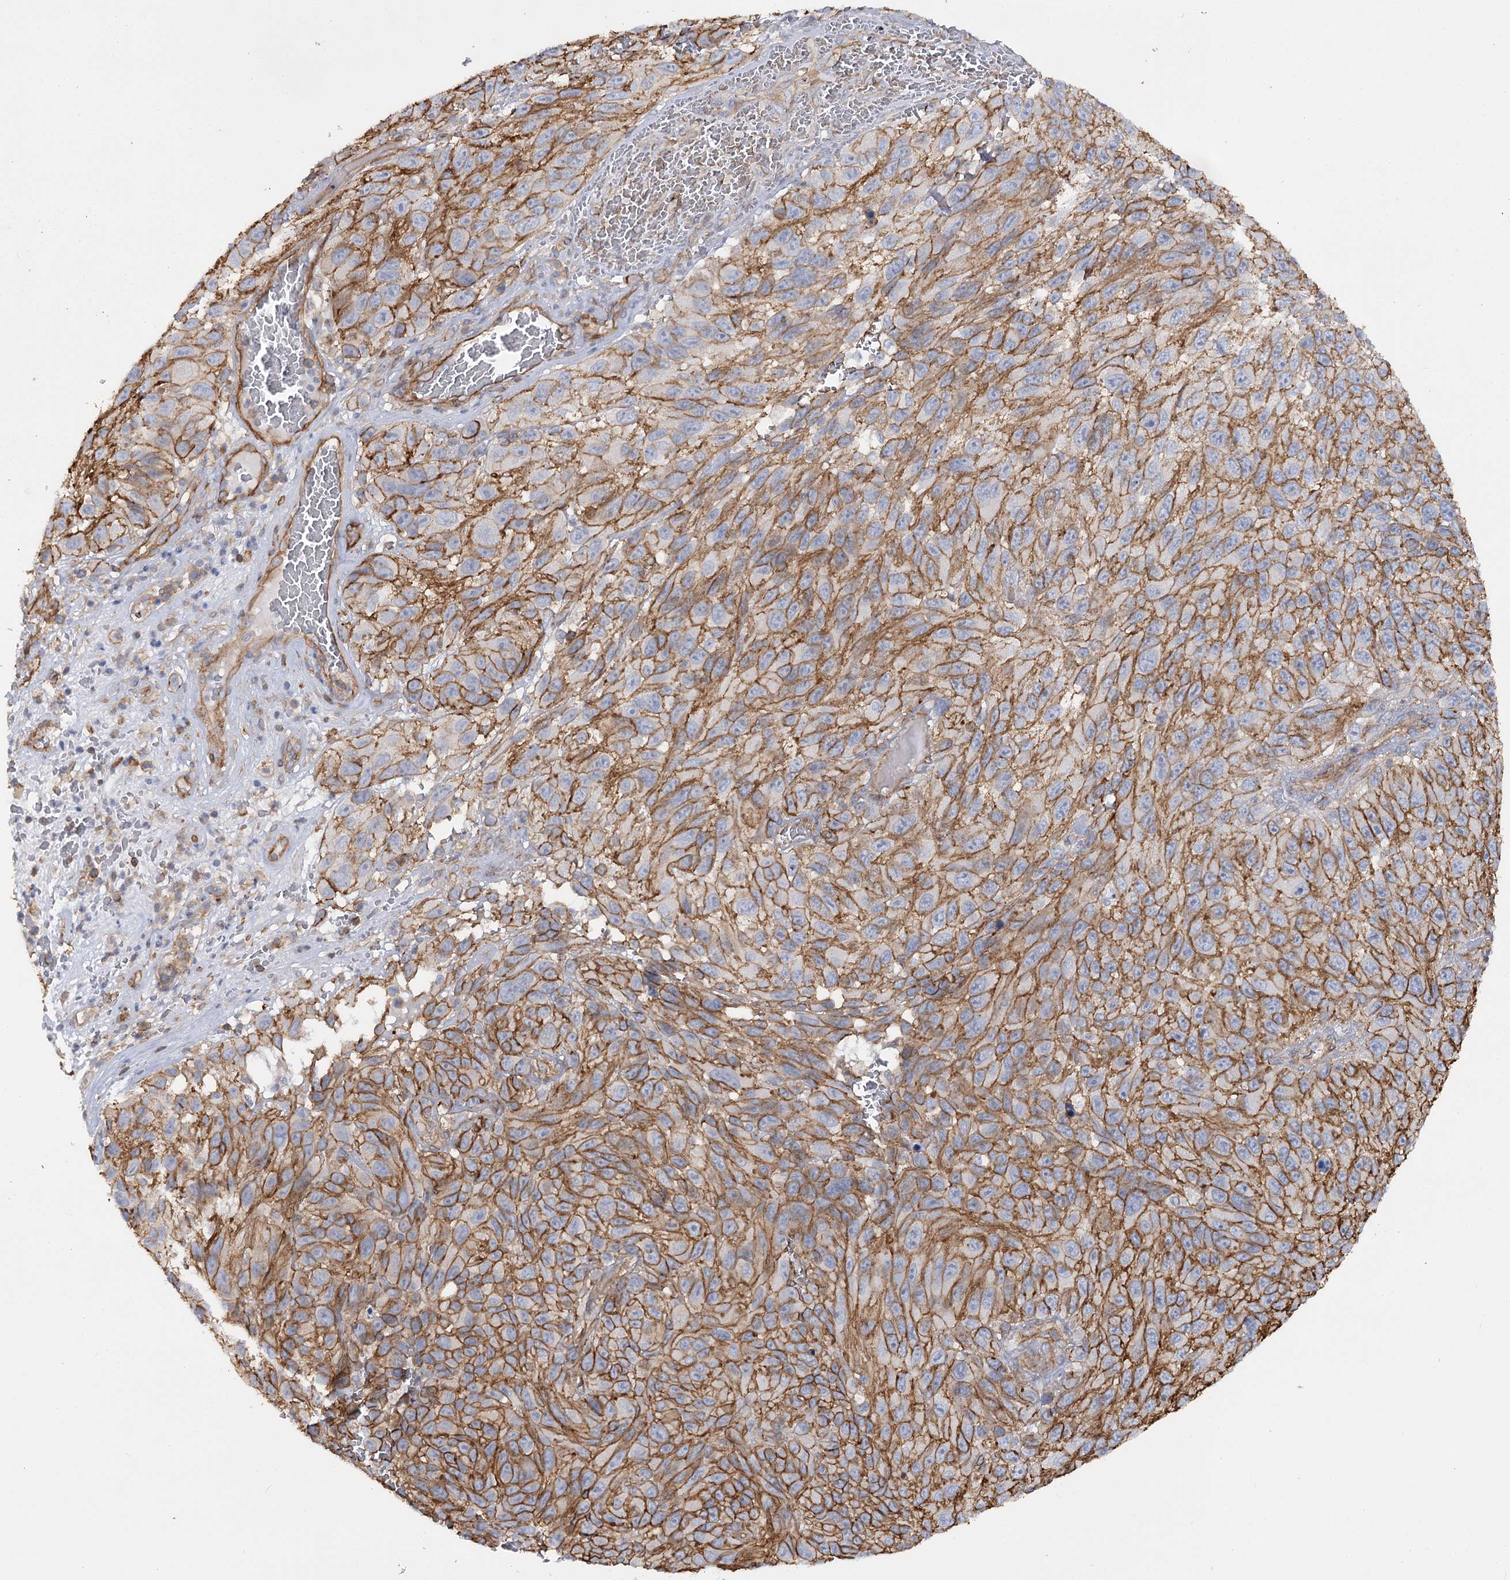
{"staining": {"intensity": "strong", "quantity": ">75%", "location": "cytoplasmic/membranous"}, "tissue": "melanoma", "cell_type": "Tumor cells", "image_type": "cancer", "snomed": [{"axis": "morphology", "description": "Malignant melanoma, NOS"}, {"axis": "topography", "description": "Skin"}], "caption": "The histopathology image displays staining of malignant melanoma, revealing strong cytoplasmic/membranous protein positivity (brown color) within tumor cells.", "gene": "SYNPO2", "patient": {"sex": "female", "age": 96}}